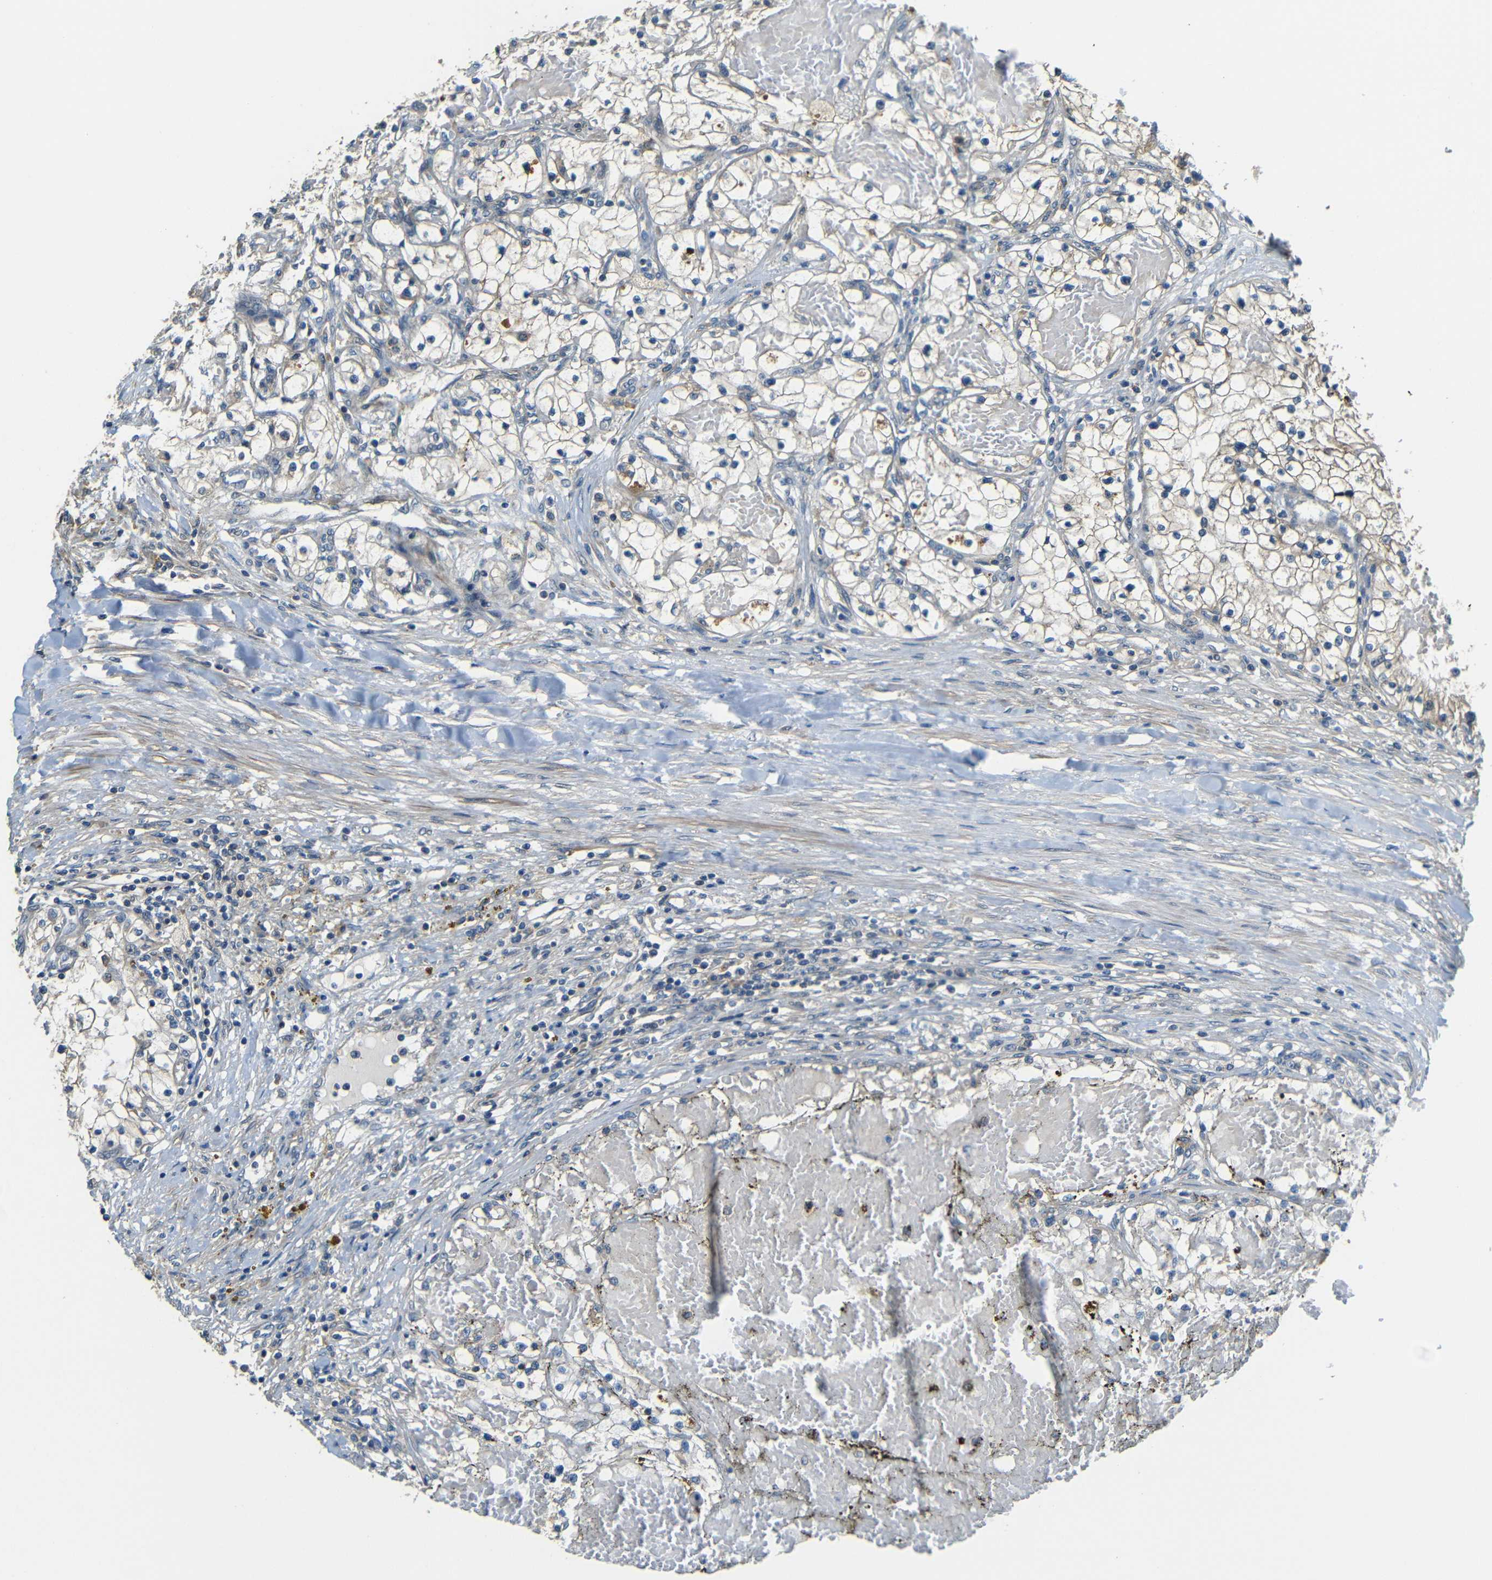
{"staining": {"intensity": "moderate", "quantity": "25%-75%", "location": "cytoplasmic/membranous"}, "tissue": "renal cancer", "cell_type": "Tumor cells", "image_type": "cancer", "snomed": [{"axis": "morphology", "description": "Adenocarcinoma, NOS"}, {"axis": "topography", "description": "Kidney"}], "caption": "Protein staining demonstrates moderate cytoplasmic/membranous expression in about 25%-75% of tumor cells in renal cancer. Nuclei are stained in blue.", "gene": "FNDC3A", "patient": {"sex": "male", "age": 68}}